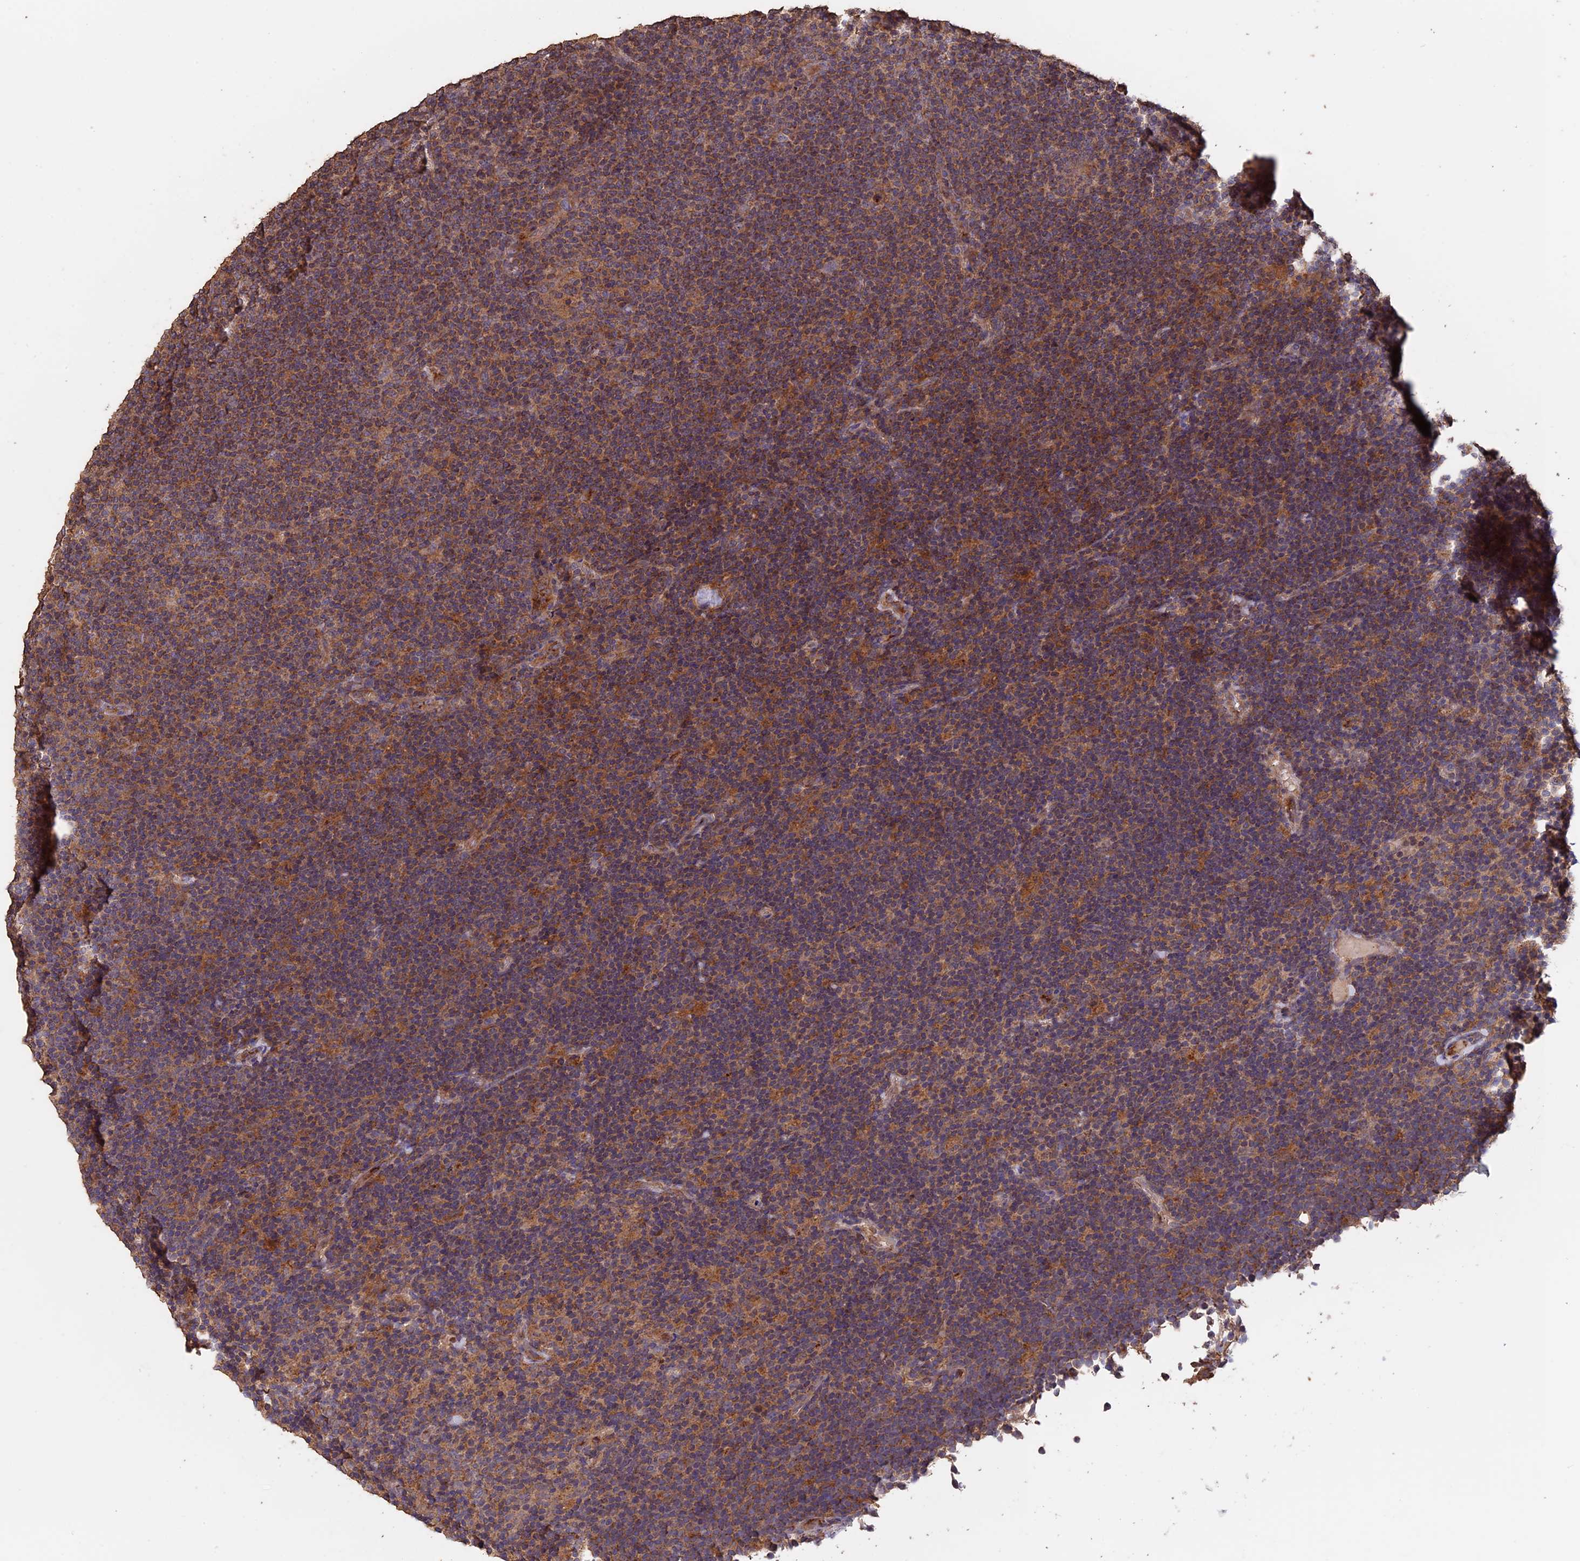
{"staining": {"intensity": "weak", "quantity": "25%-75%", "location": "cytoplasmic/membranous"}, "tissue": "lymphoma", "cell_type": "Tumor cells", "image_type": "cancer", "snomed": [{"axis": "morphology", "description": "Hodgkin's disease, NOS"}, {"axis": "topography", "description": "Lymph node"}], "caption": "Immunohistochemistry (IHC) micrograph of neoplastic tissue: human lymphoma stained using IHC displays low levels of weak protein expression localized specifically in the cytoplasmic/membranous of tumor cells, appearing as a cytoplasmic/membranous brown color.", "gene": "PIGQ", "patient": {"sex": "female", "age": 57}}